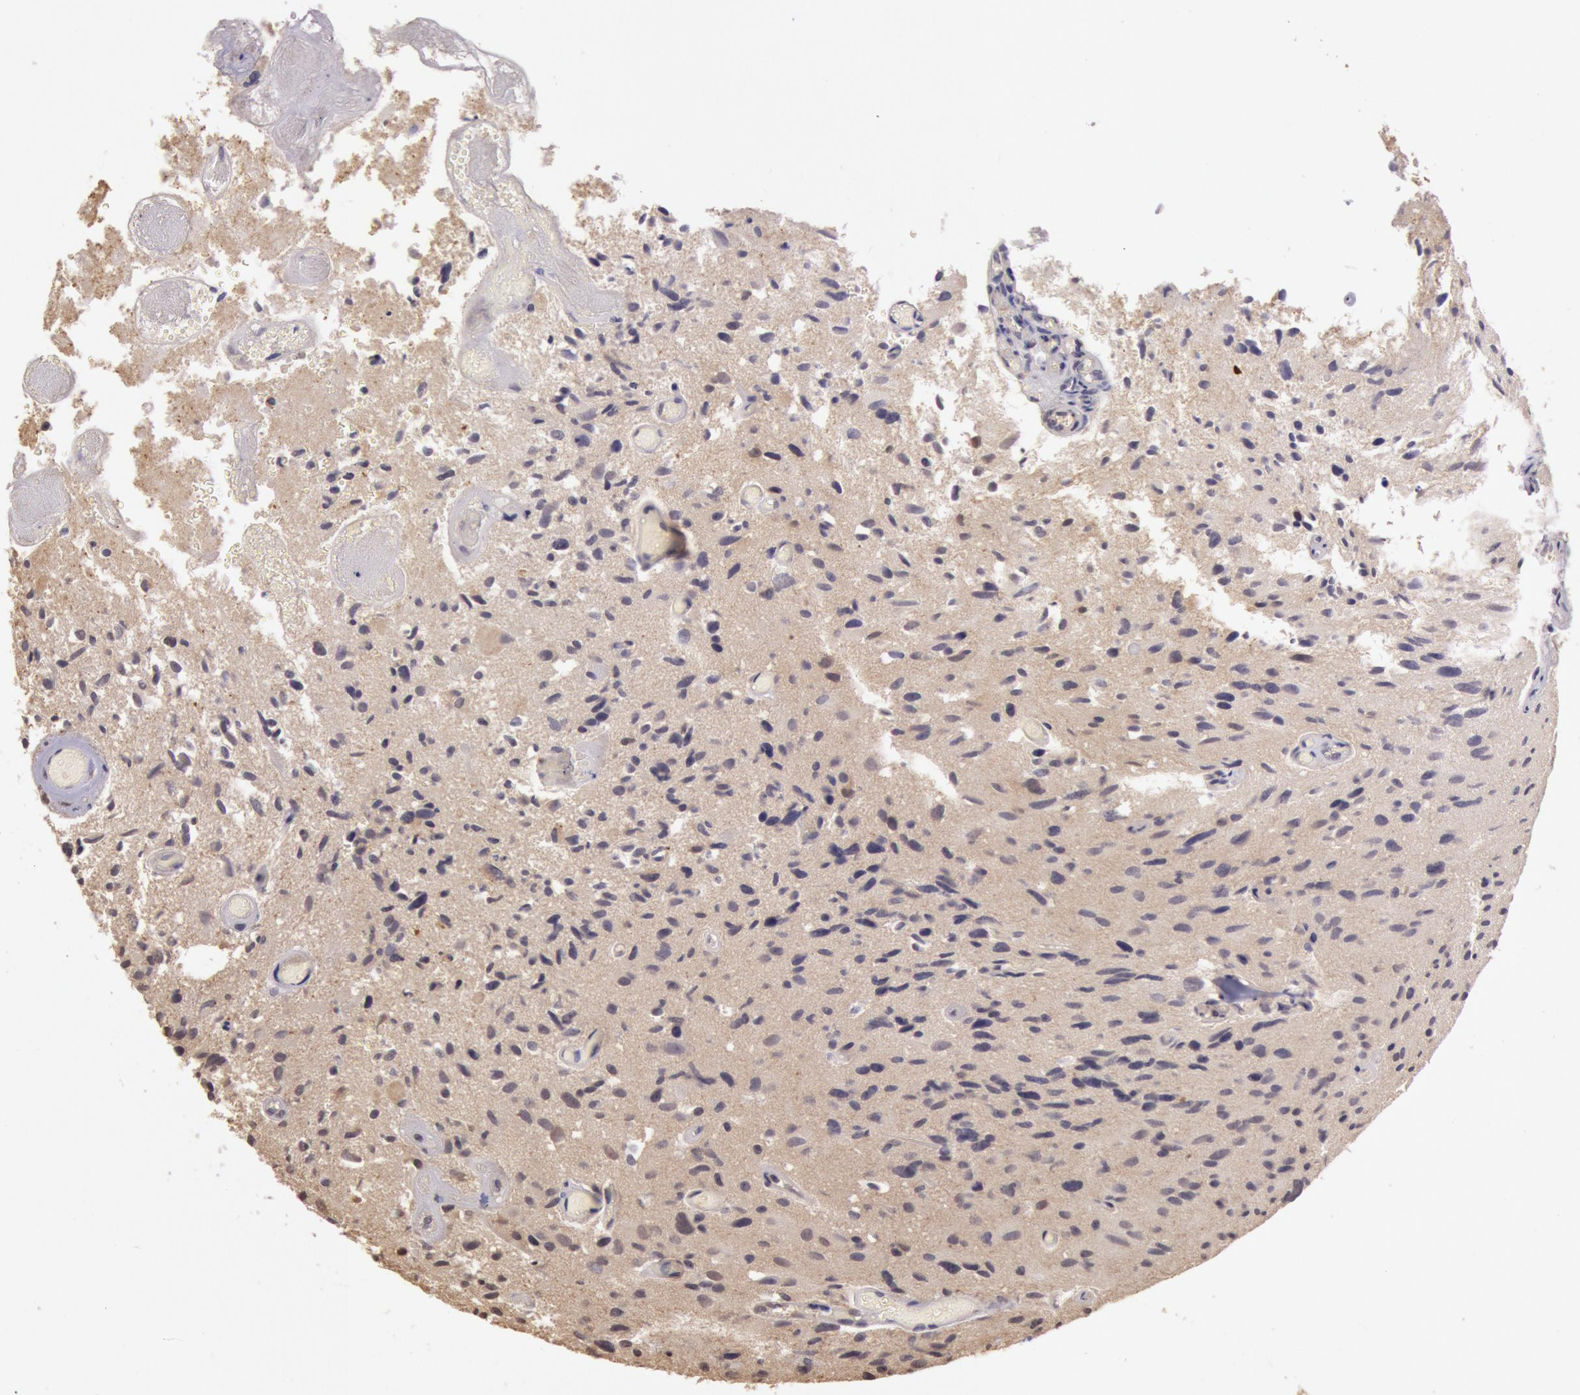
{"staining": {"intensity": "negative", "quantity": "none", "location": "none"}, "tissue": "glioma", "cell_type": "Tumor cells", "image_type": "cancer", "snomed": [{"axis": "morphology", "description": "Glioma, malignant, High grade"}, {"axis": "topography", "description": "Brain"}], "caption": "High magnification brightfield microscopy of malignant glioma (high-grade) stained with DAB (brown) and counterstained with hematoxylin (blue): tumor cells show no significant positivity.", "gene": "SOD1", "patient": {"sex": "male", "age": 69}}